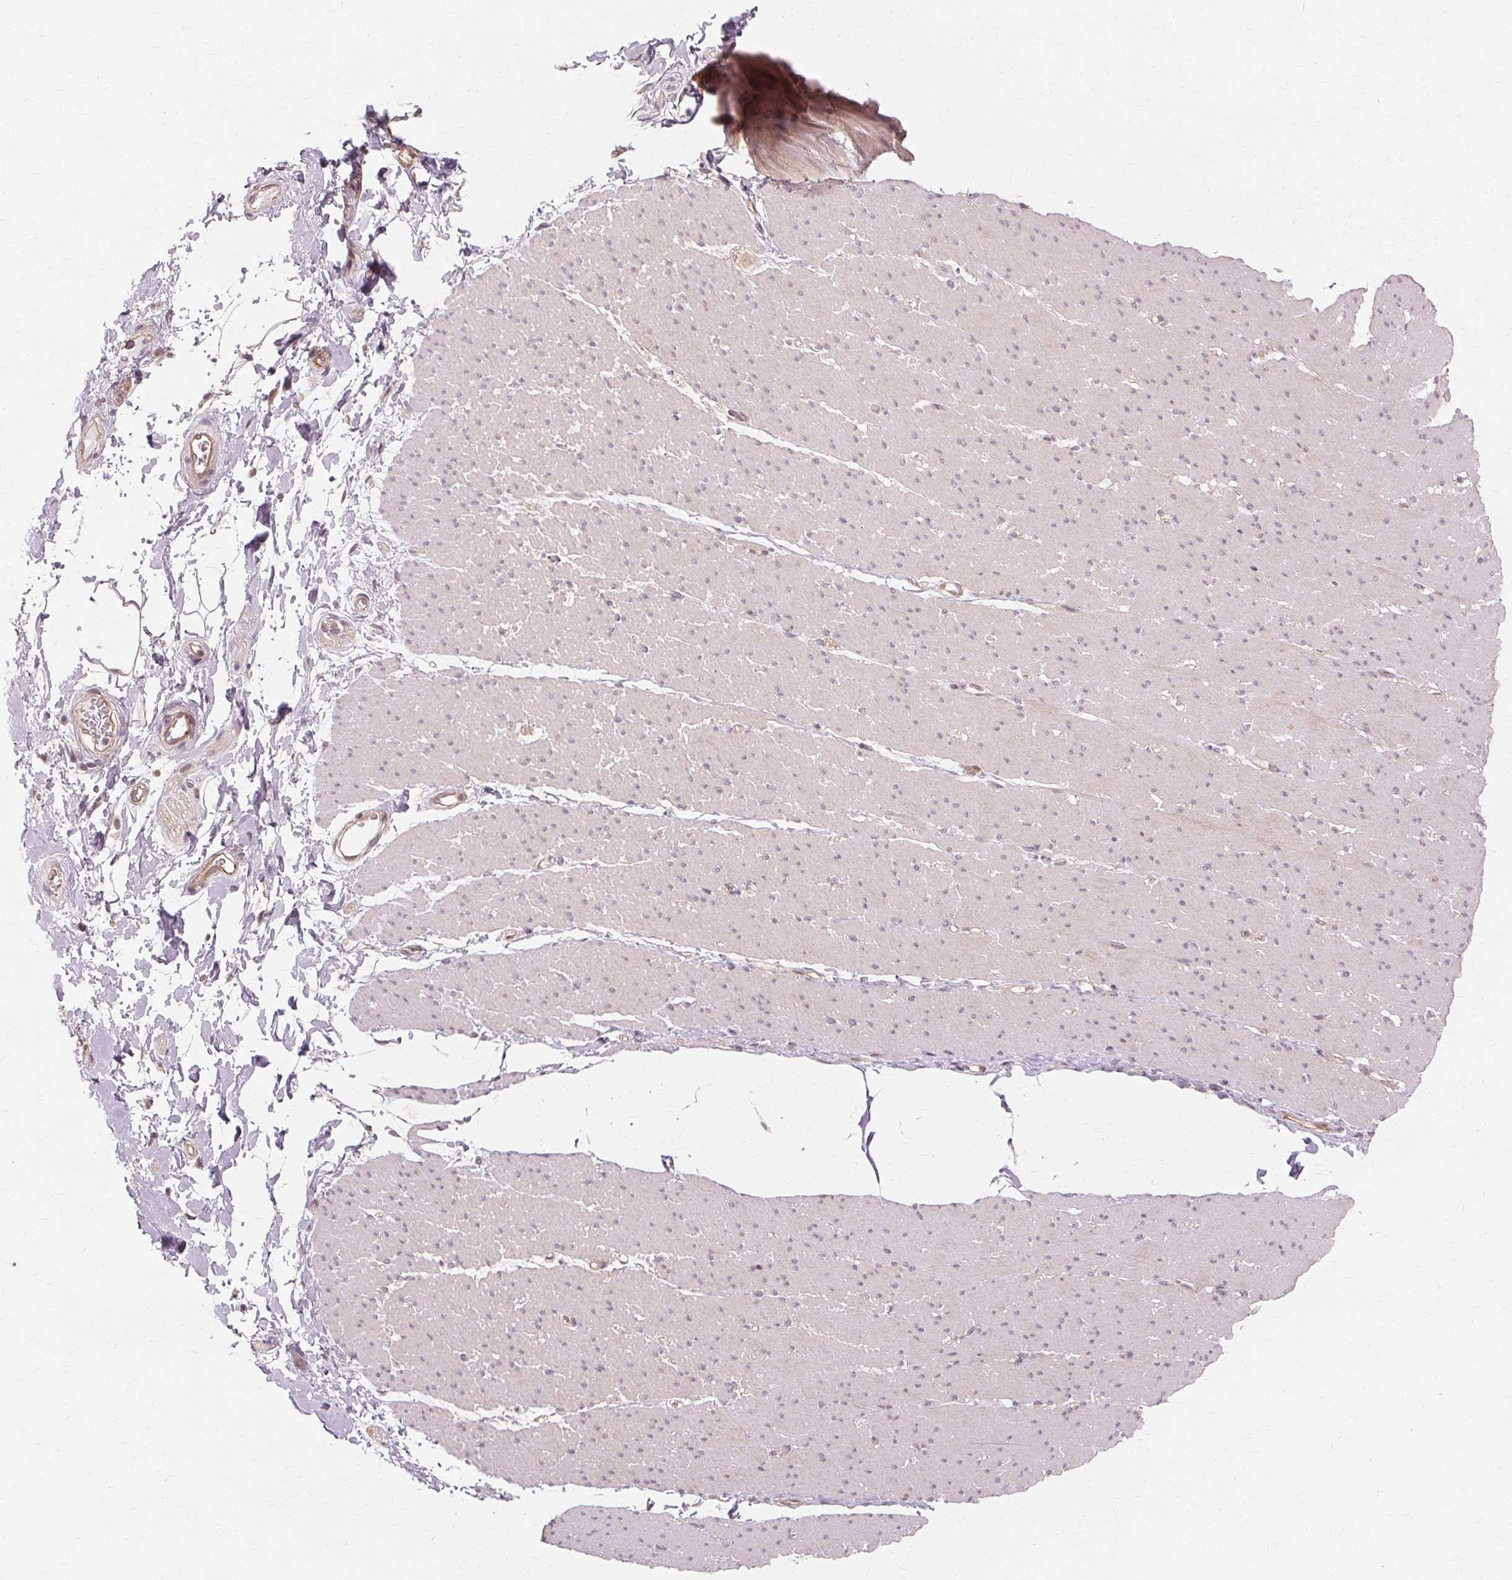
{"staining": {"intensity": "negative", "quantity": "none", "location": "none"}, "tissue": "smooth muscle", "cell_type": "Smooth muscle cells", "image_type": "normal", "snomed": [{"axis": "morphology", "description": "Normal tissue, NOS"}, {"axis": "topography", "description": "Smooth muscle"}, {"axis": "topography", "description": "Rectum"}], "caption": "Image shows no significant protein expression in smooth muscle cells of benign smooth muscle. Brightfield microscopy of immunohistochemistry stained with DAB (3,3'-diaminobenzidine) (brown) and hematoxylin (blue), captured at high magnification.", "gene": "USP8", "patient": {"sex": "male", "age": 53}}